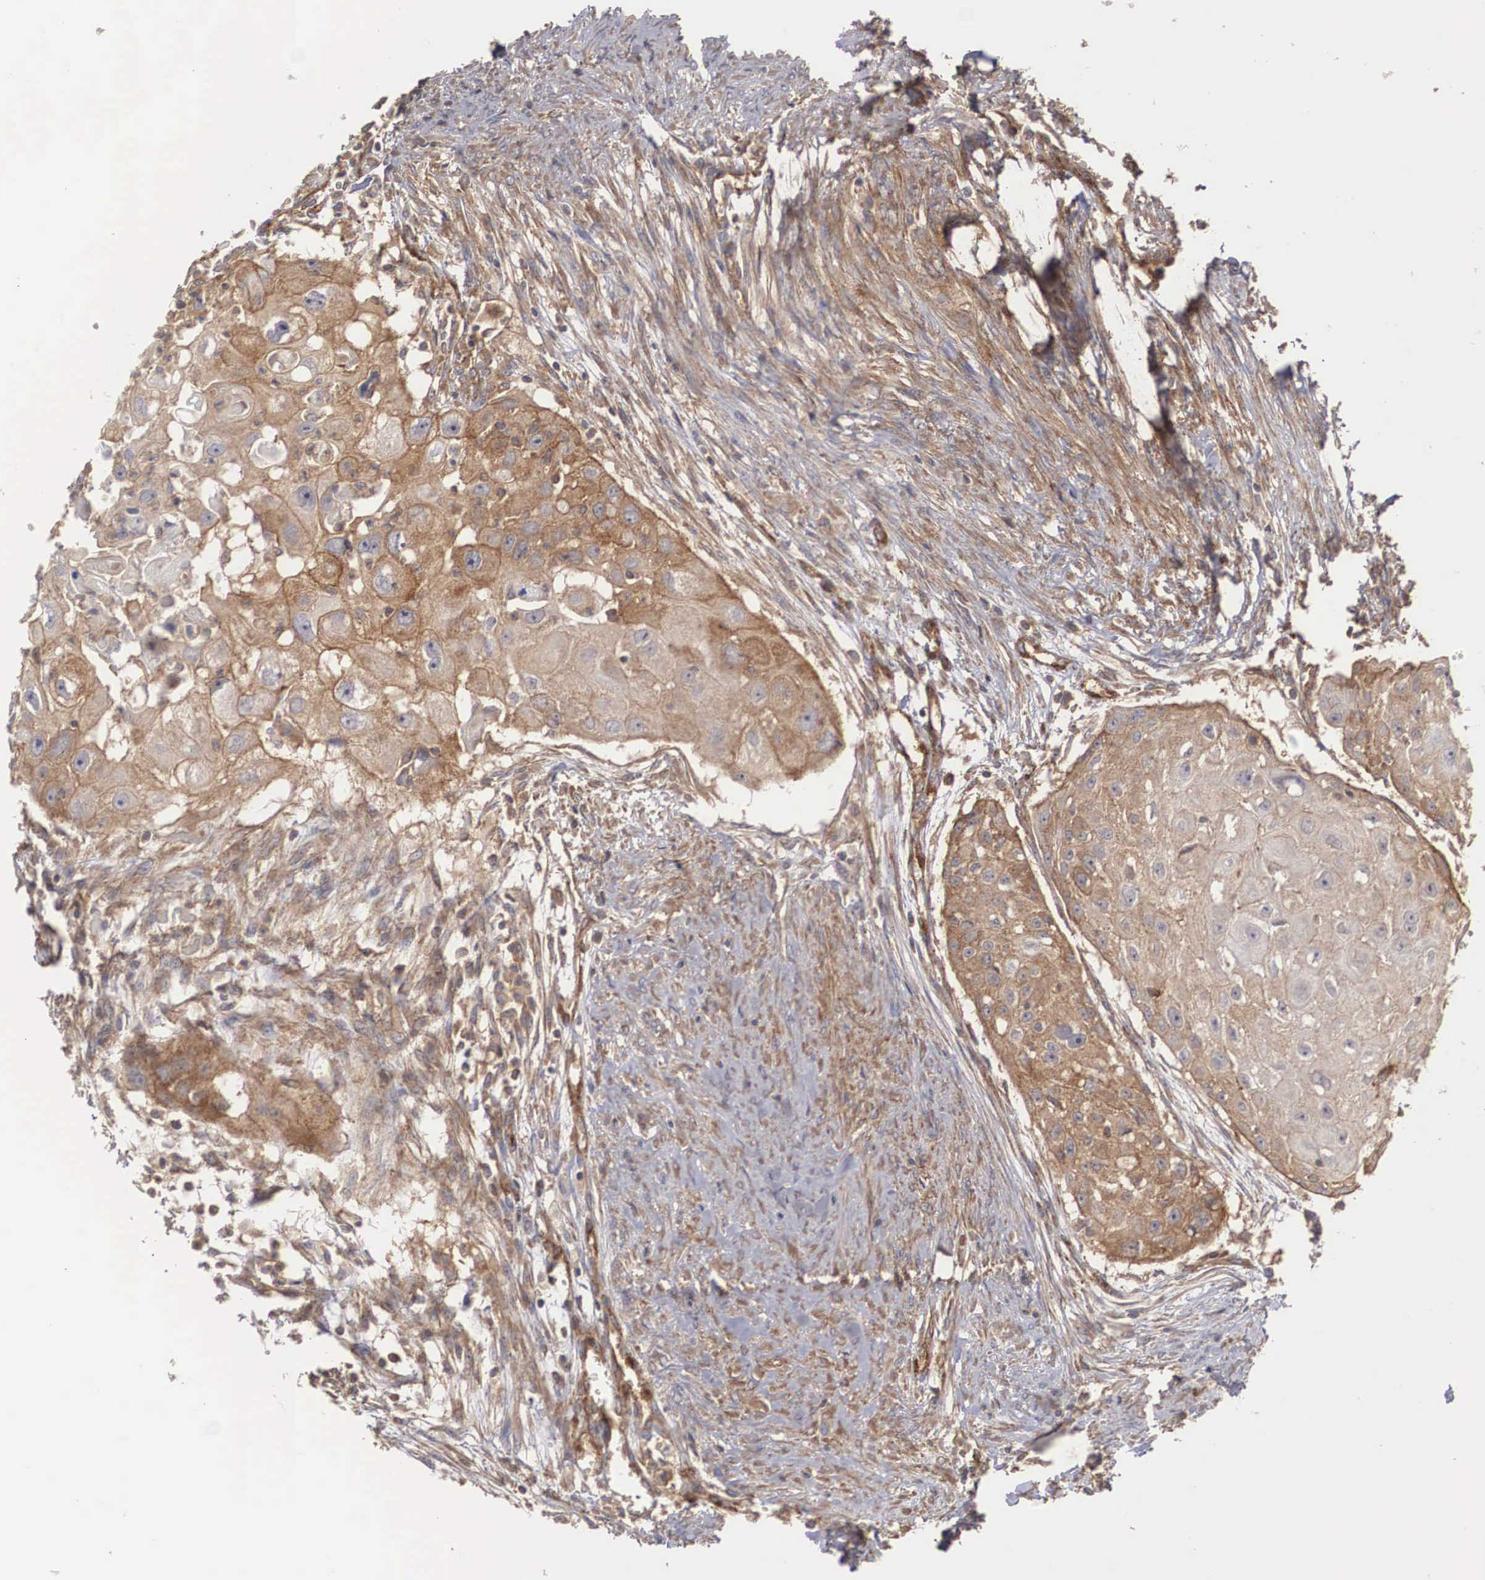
{"staining": {"intensity": "moderate", "quantity": ">75%", "location": "cytoplasmic/membranous"}, "tissue": "head and neck cancer", "cell_type": "Tumor cells", "image_type": "cancer", "snomed": [{"axis": "morphology", "description": "Squamous cell carcinoma, NOS"}, {"axis": "topography", "description": "Head-Neck"}], "caption": "Immunohistochemistry (IHC) (DAB) staining of human head and neck squamous cell carcinoma exhibits moderate cytoplasmic/membranous protein expression in approximately >75% of tumor cells. (brown staining indicates protein expression, while blue staining denotes nuclei).", "gene": "ARMCX4", "patient": {"sex": "male", "age": 64}}